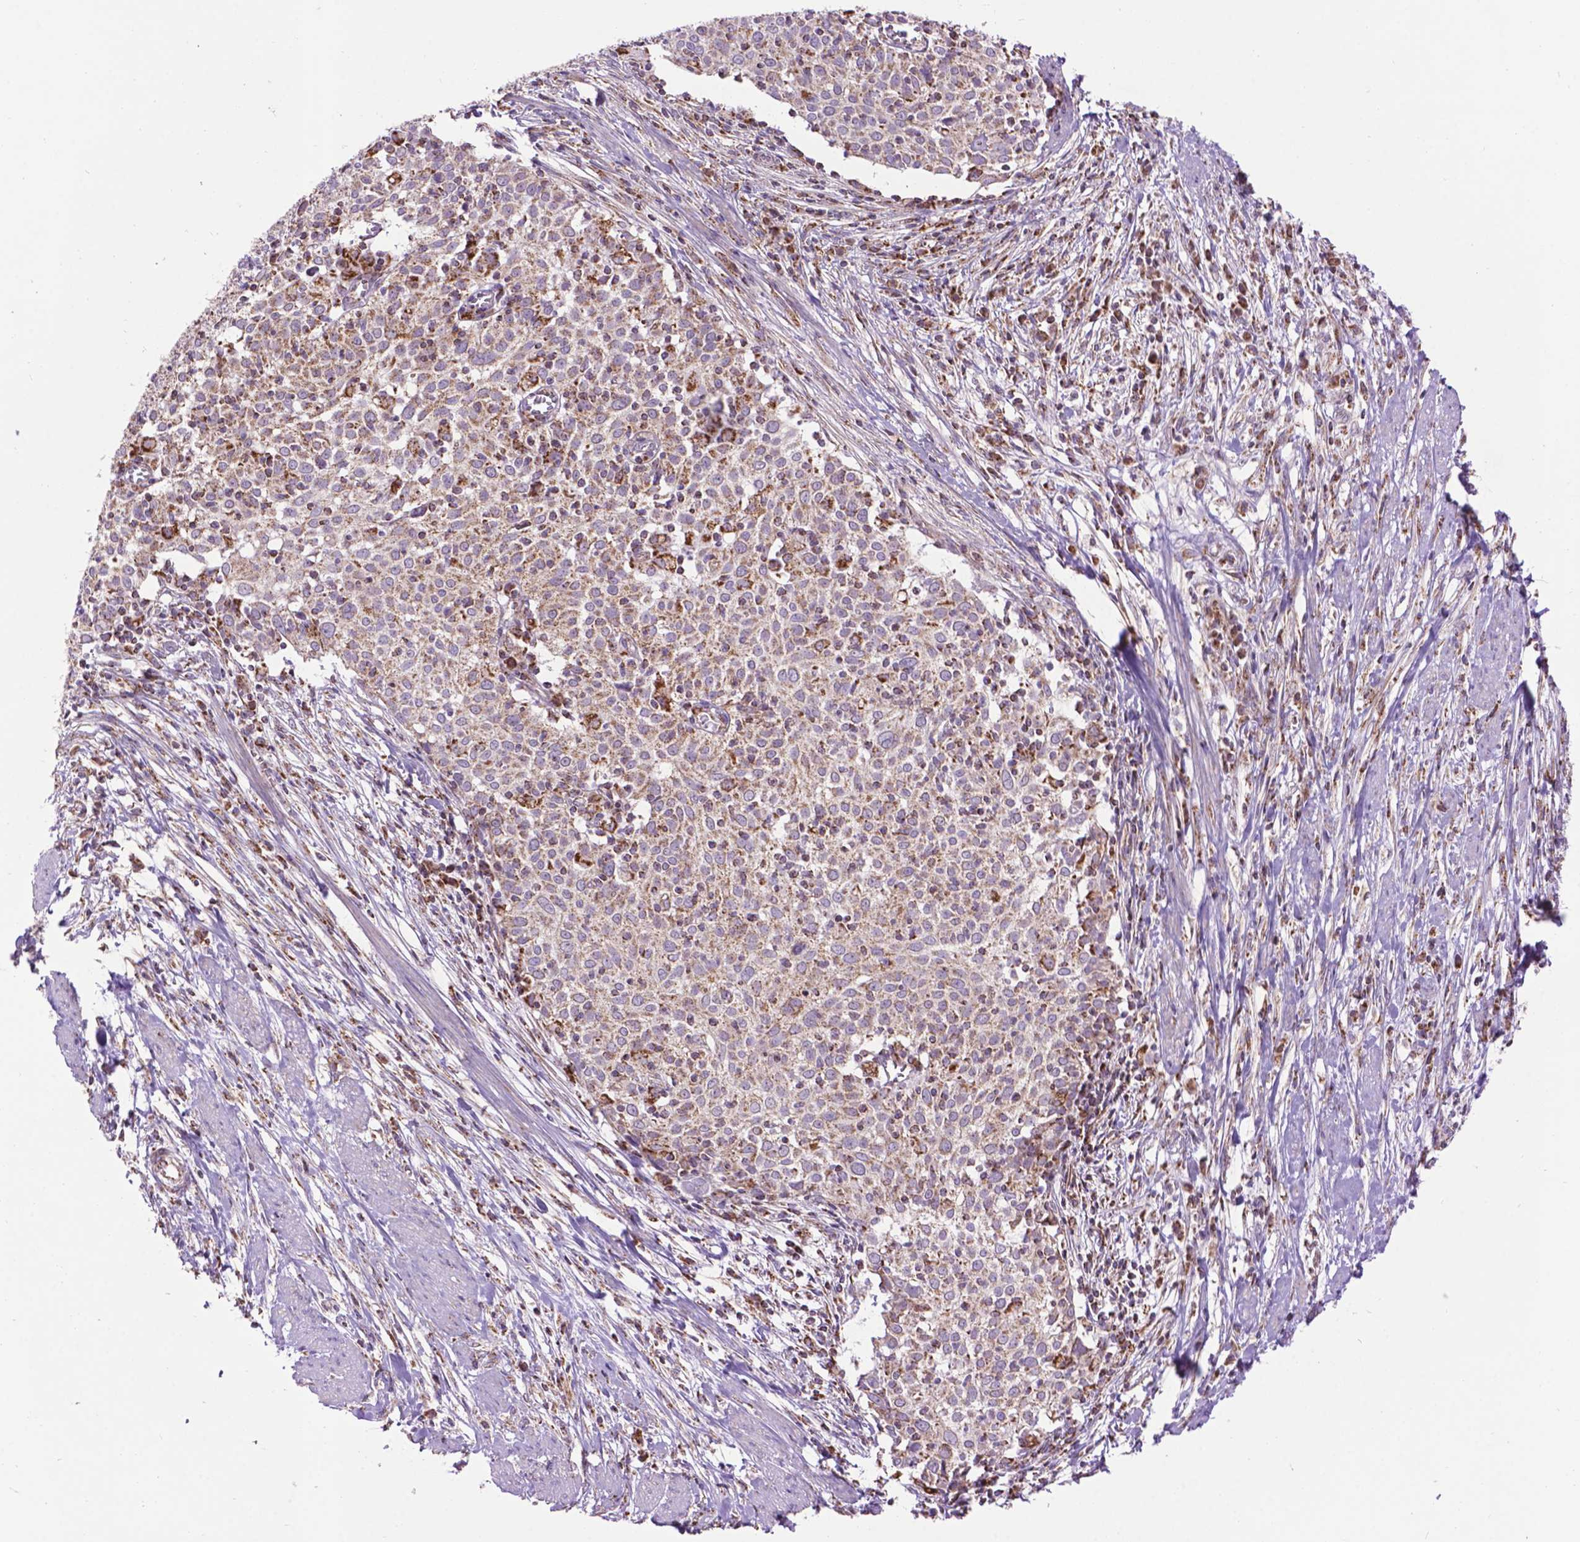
{"staining": {"intensity": "weak", "quantity": "<25%", "location": "cytoplasmic/membranous"}, "tissue": "cervical cancer", "cell_type": "Tumor cells", "image_type": "cancer", "snomed": [{"axis": "morphology", "description": "Squamous cell carcinoma, NOS"}, {"axis": "topography", "description": "Cervix"}], "caption": "An IHC histopathology image of cervical cancer (squamous cell carcinoma) is shown. There is no staining in tumor cells of cervical cancer (squamous cell carcinoma).", "gene": "PYCR3", "patient": {"sex": "female", "age": 39}}